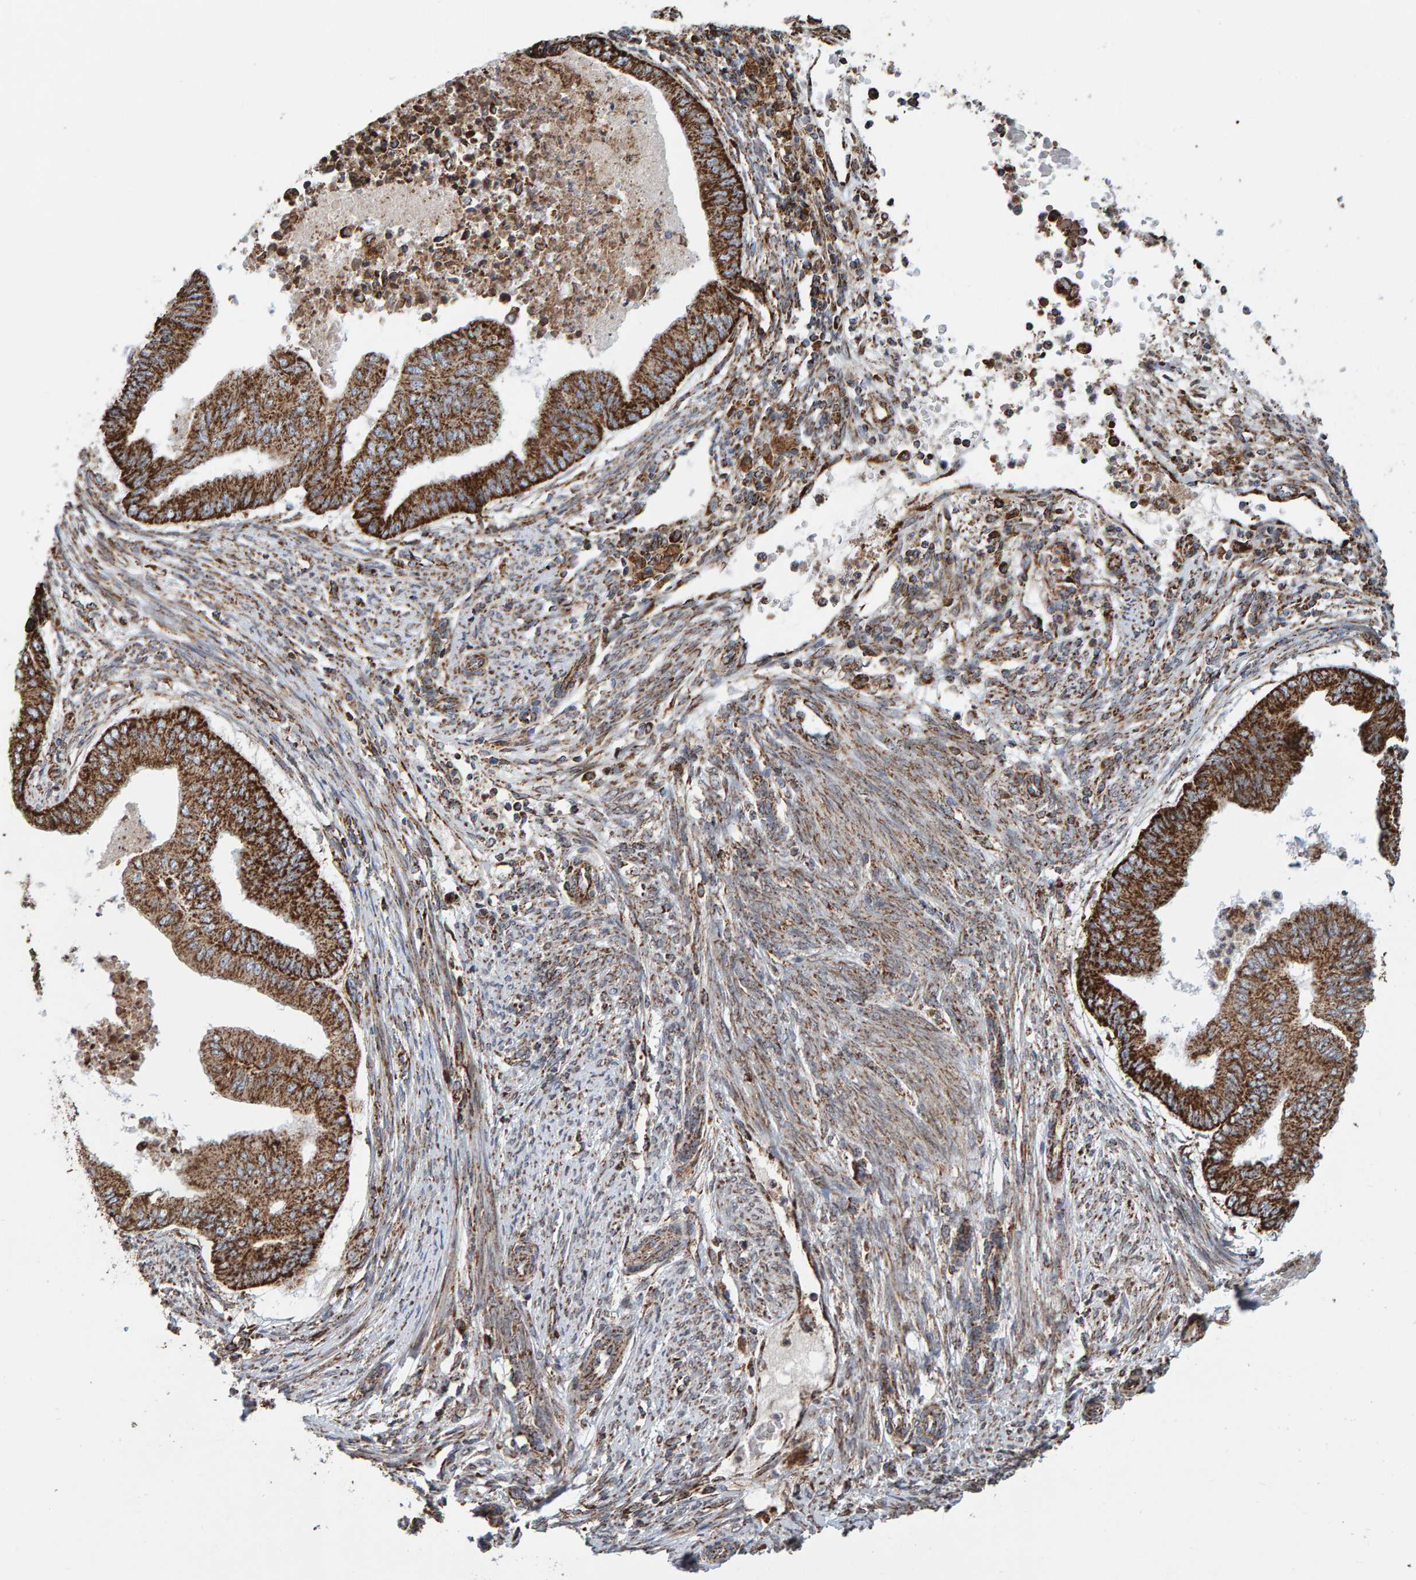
{"staining": {"intensity": "strong", "quantity": ">75%", "location": "cytoplasmic/membranous"}, "tissue": "endometrial cancer", "cell_type": "Tumor cells", "image_type": "cancer", "snomed": [{"axis": "morphology", "description": "Polyp, NOS"}, {"axis": "morphology", "description": "Adenocarcinoma, NOS"}, {"axis": "morphology", "description": "Adenoma, NOS"}, {"axis": "topography", "description": "Endometrium"}], "caption": "Immunohistochemical staining of endometrial cancer (adenoma) displays high levels of strong cytoplasmic/membranous expression in about >75% of tumor cells.", "gene": "MRPL45", "patient": {"sex": "female", "age": 79}}